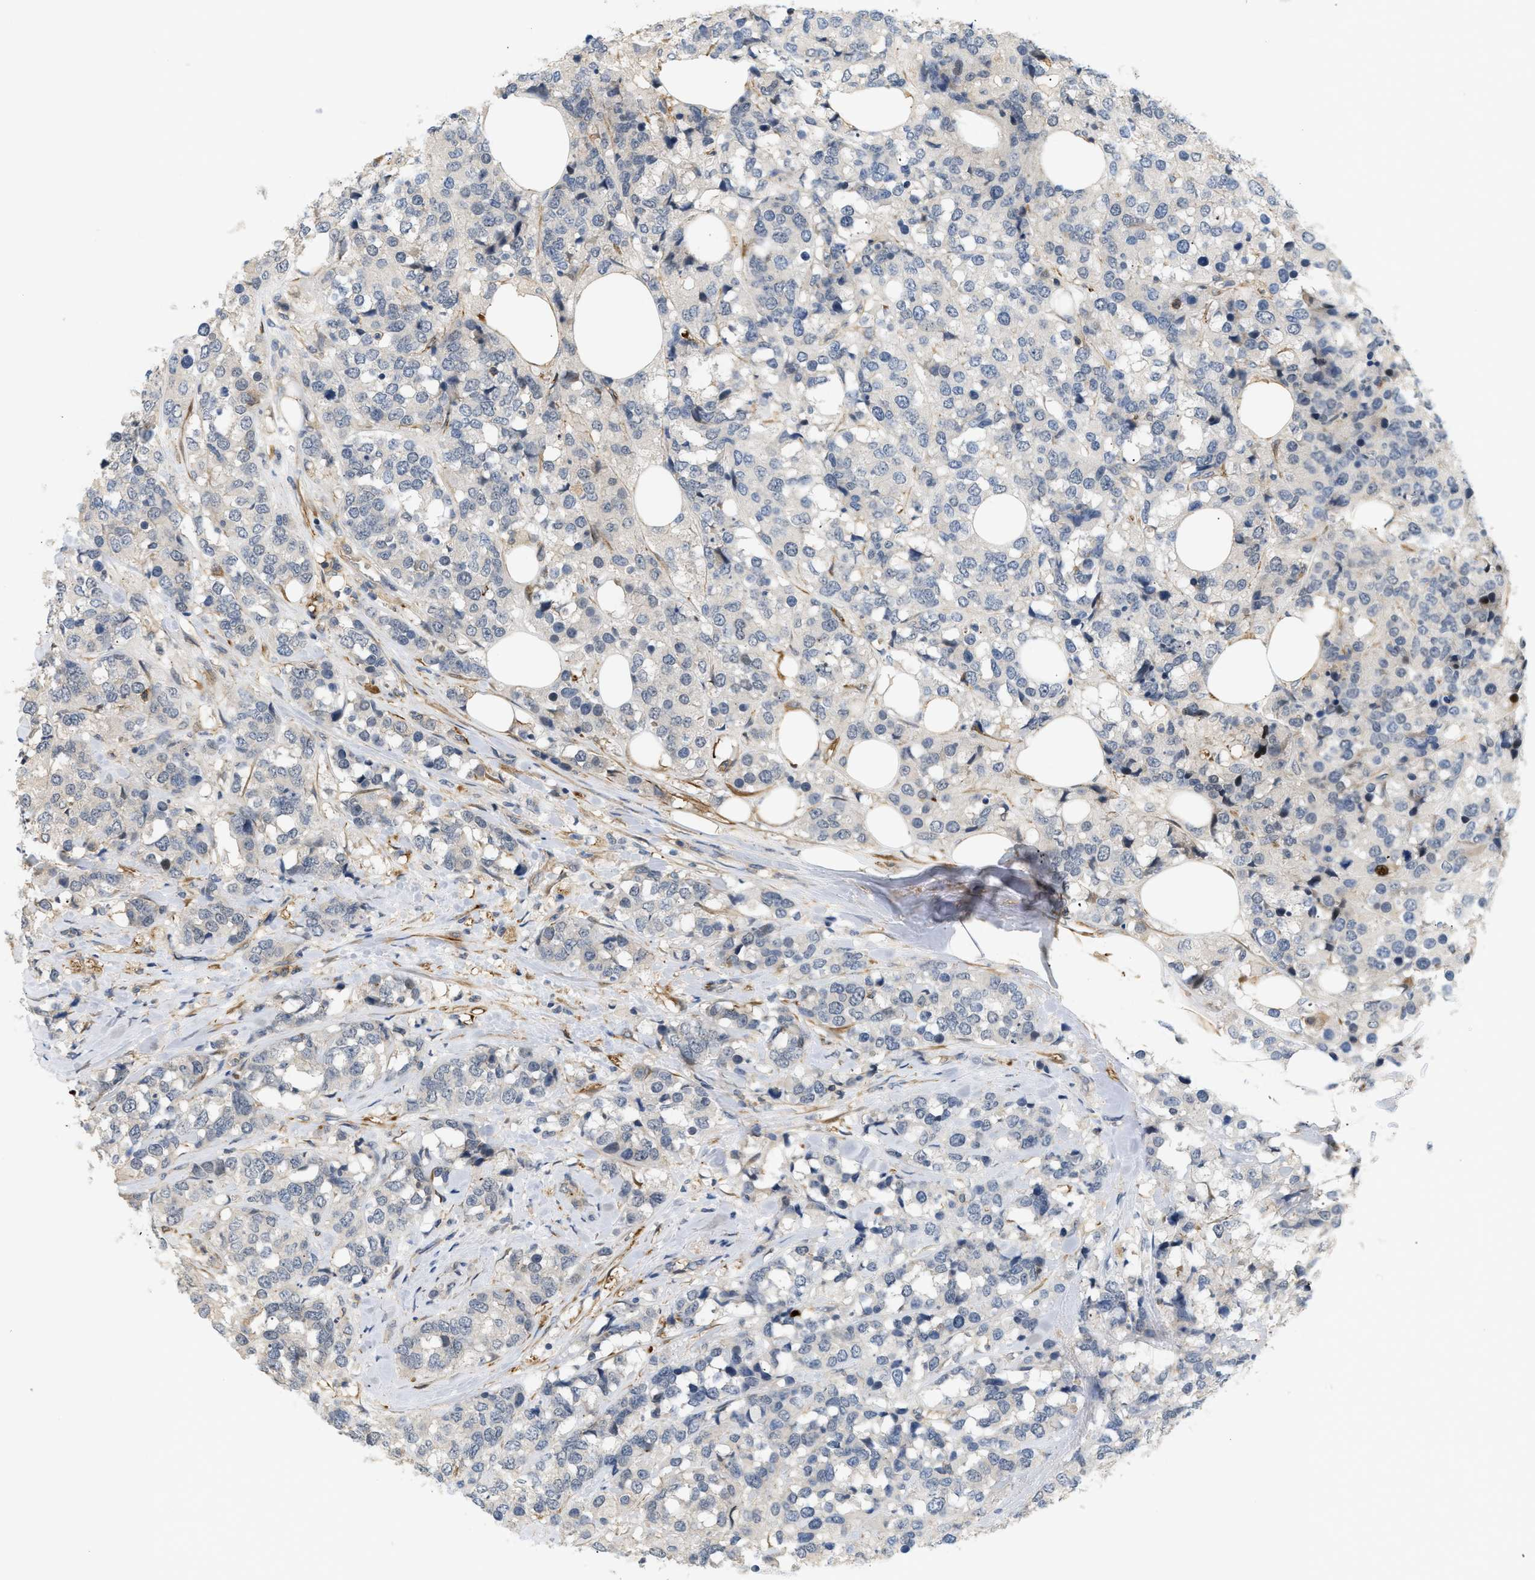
{"staining": {"intensity": "weak", "quantity": "<25%", "location": "cytoplasmic/membranous"}, "tissue": "breast cancer", "cell_type": "Tumor cells", "image_type": "cancer", "snomed": [{"axis": "morphology", "description": "Lobular carcinoma"}, {"axis": "topography", "description": "Breast"}], "caption": "The image demonstrates no staining of tumor cells in lobular carcinoma (breast).", "gene": "CORO2B", "patient": {"sex": "female", "age": 59}}